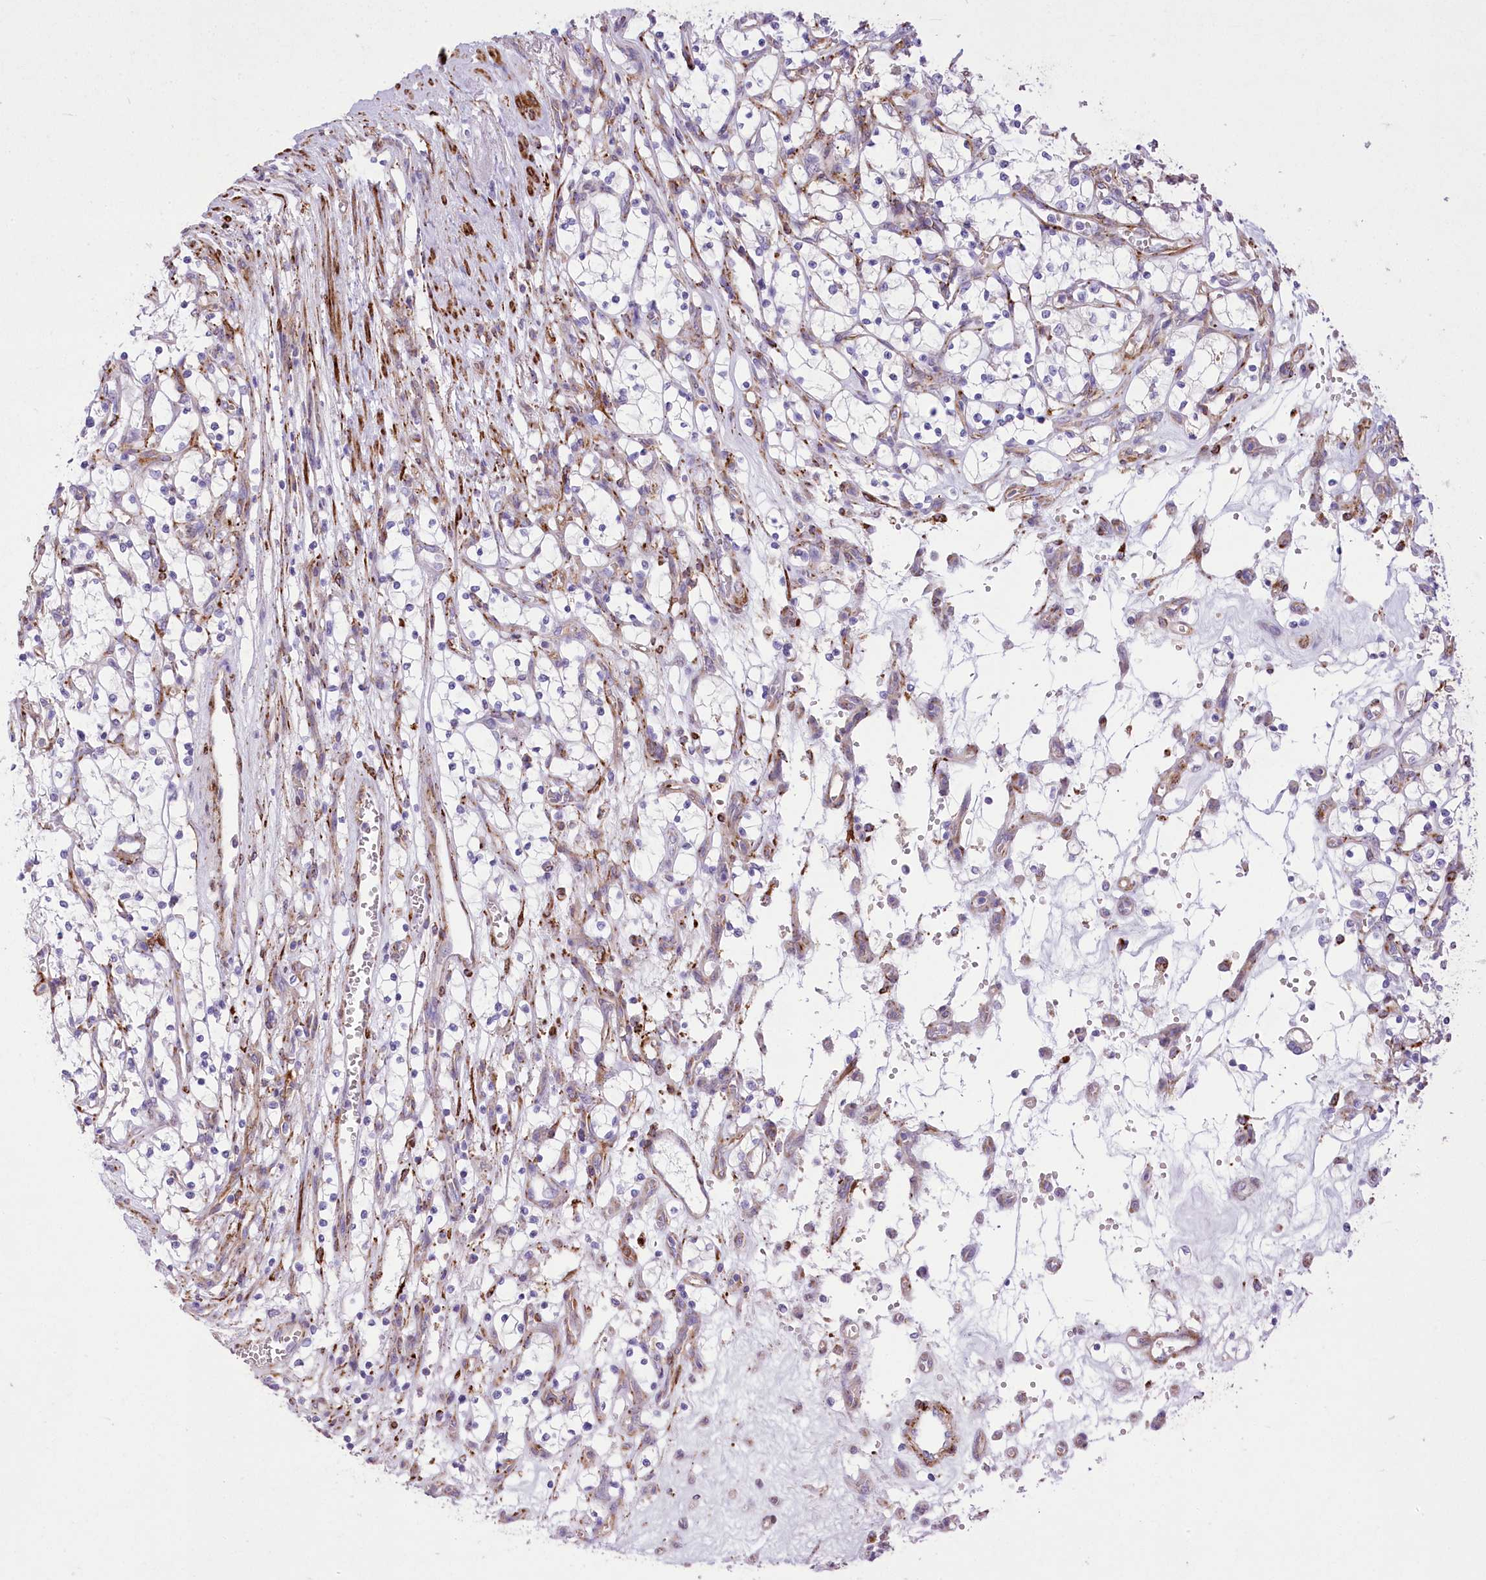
{"staining": {"intensity": "negative", "quantity": "none", "location": "none"}, "tissue": "renal cancer", "cell_type": "Tumor cells", "image_type": "cancer", "snomed": [{"axis": "morphology", "description": "Adenocarcinoma, NOS"}, {"axis": "topography", "description": "Kidney"}], "caption": "An image of renal cancer stained for a protein exhibits no brown staining in tumor cells.", "gene": "ANGPTL3", "patient": {"sex": "female", "age": 69}}